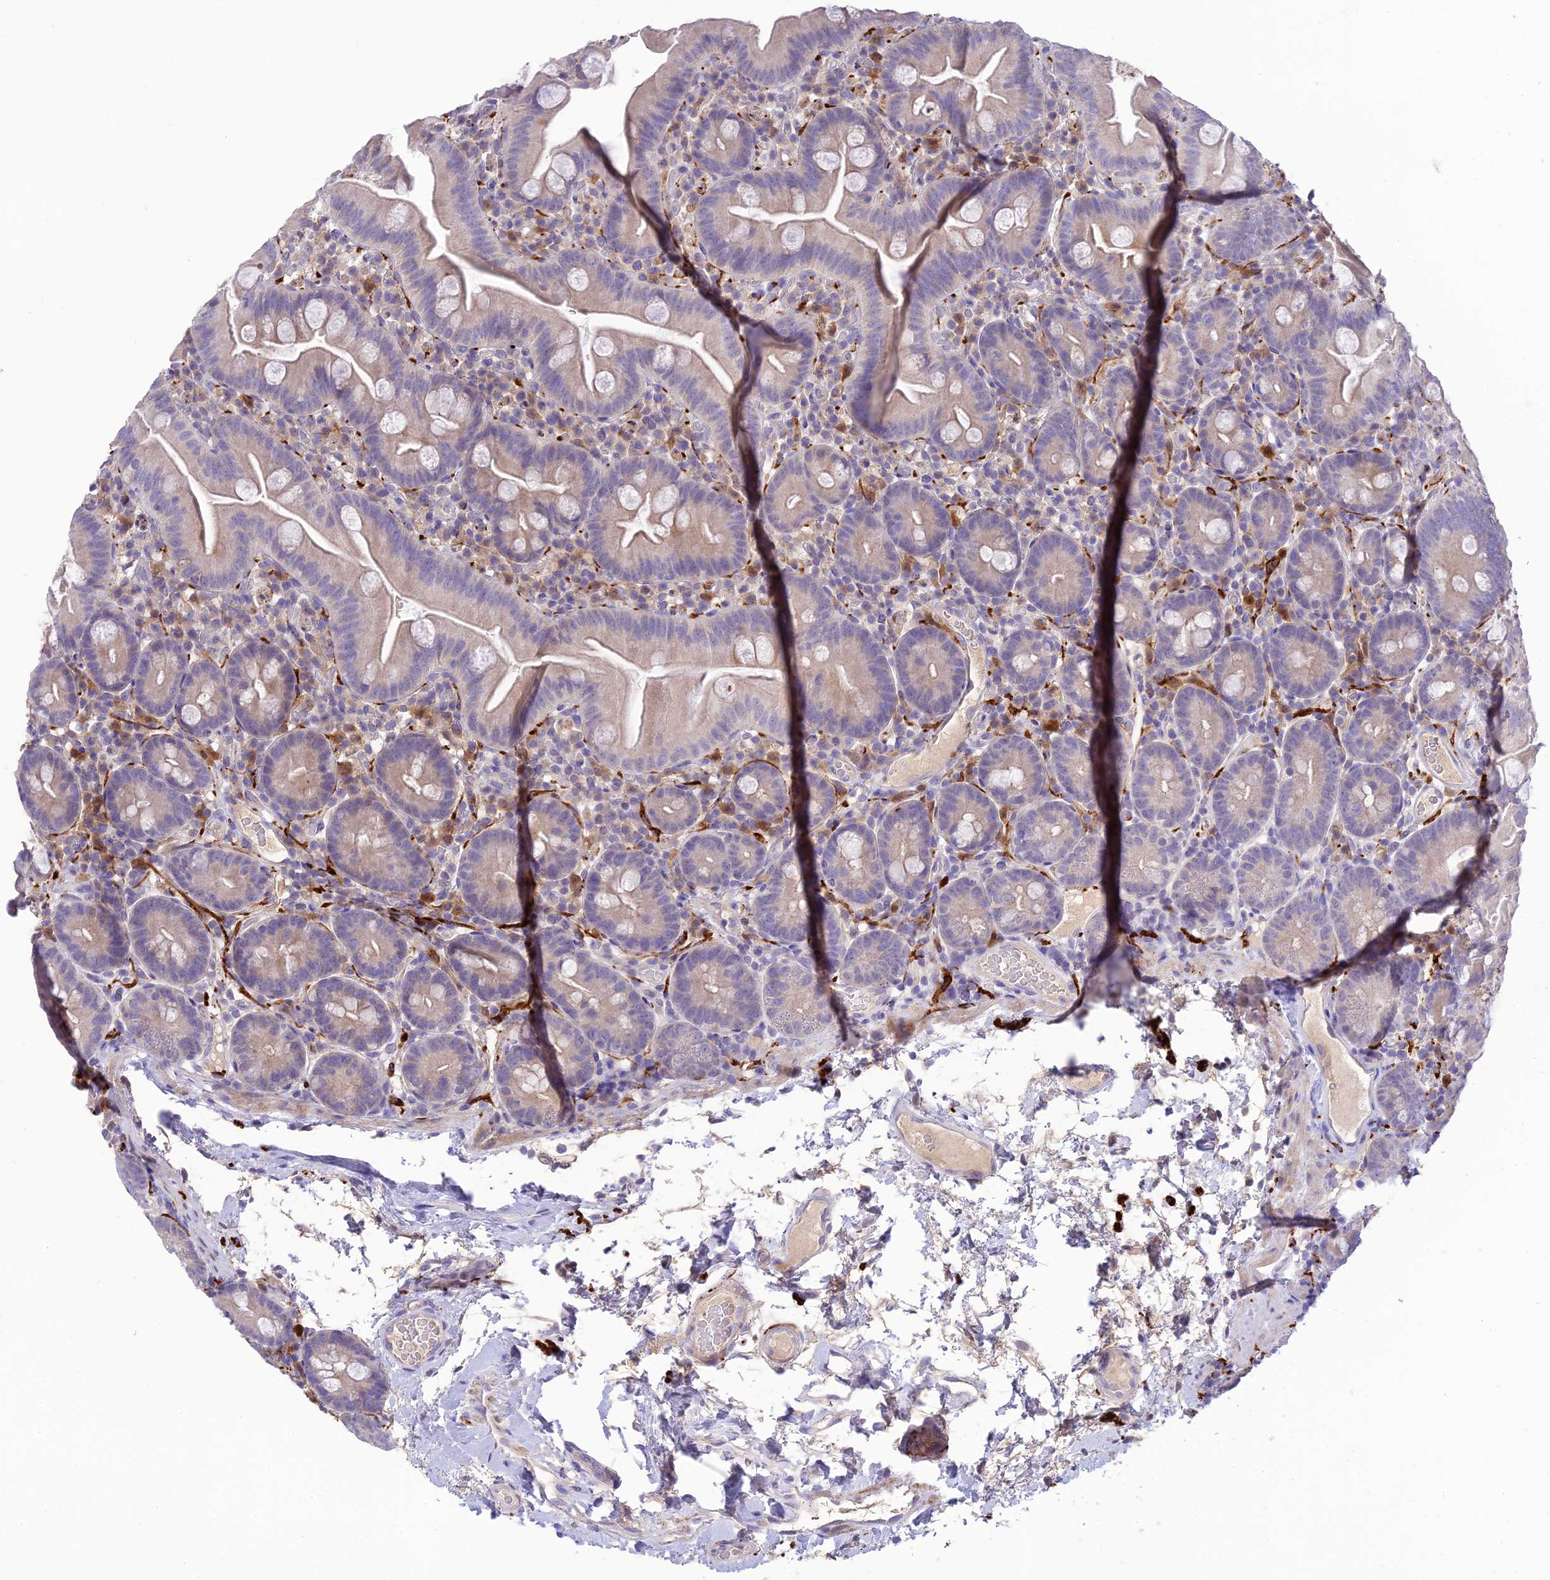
{"staining": {"intensity": "weak", "quantity": "<25%", "location": "cytoplasmic/membranous"}, "tissue": "small intestine", "cell_type": "Glandular cells", "image_type": "normal", "snomed": [{"axis": "morphology", "description": "Normal tissue, NOS"}, {"axis": "topography", "description": "Small intestine"}], "caption": "High power microscopy micrograph of an IHC photomicrograph of benign small intestine, revealing no significant positivity in glandular cells.", "gene": "XPO7", "patient": {"sex": "female", "age": 68}}